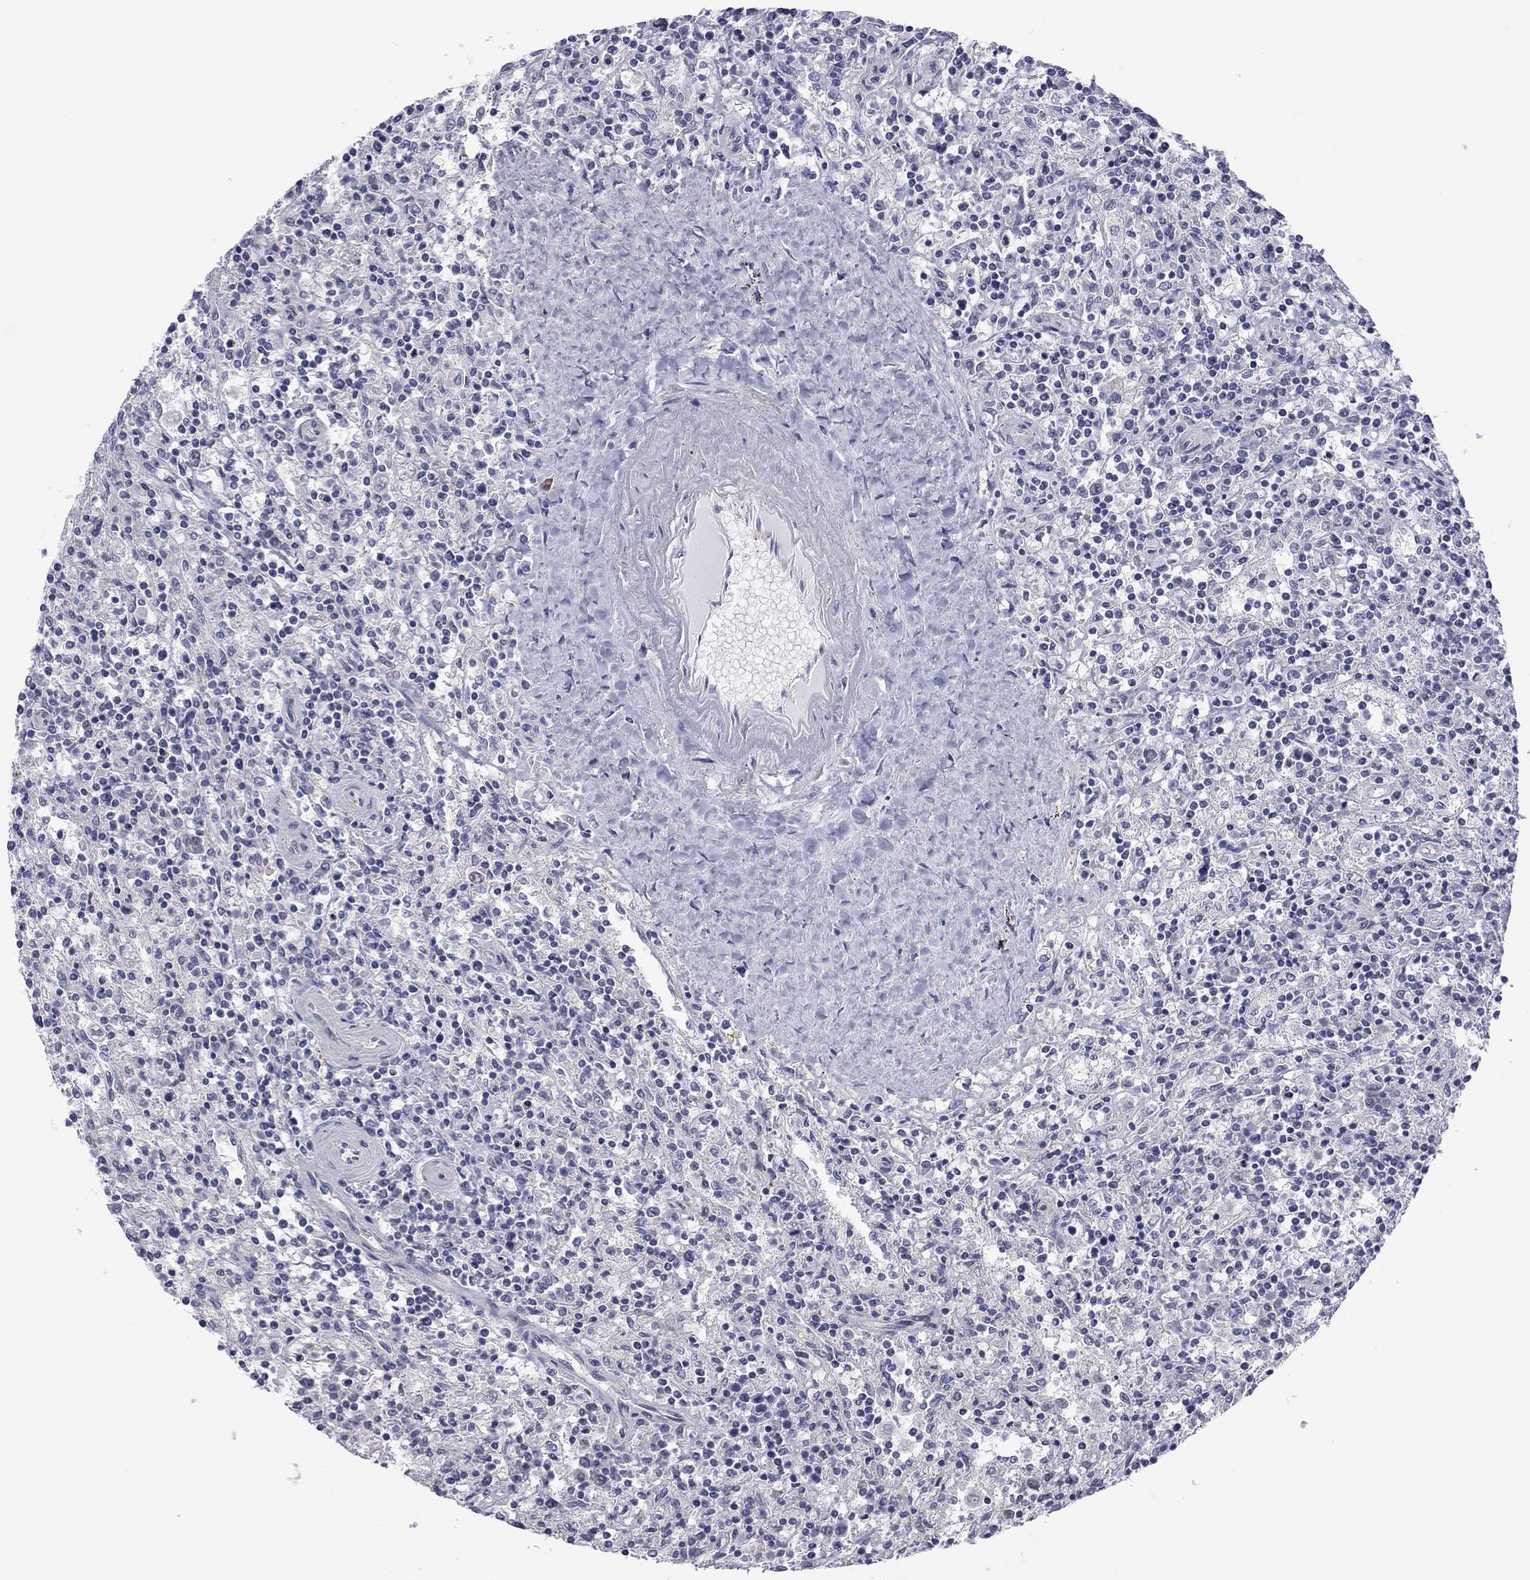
{"staining": {"intensity": "negative", "quantity": "none", "location": "none"}, "tissue": "lymphoma", "cell_type": "Tumor cells", "image_type": "cancer", "snomed": [{"axis": "morphology", "description": "Malignant lymphoma, non-Hodgkin's type, Low grade"}, {"axis": "topography", "description": "Spleen"}], "caption": "Human lymphoma stained for a protein using immunohistochemistry reveals no positivity in tumor cells.", "gene": "POU5F2", "patient": {"sex": "male", "age": 62}}